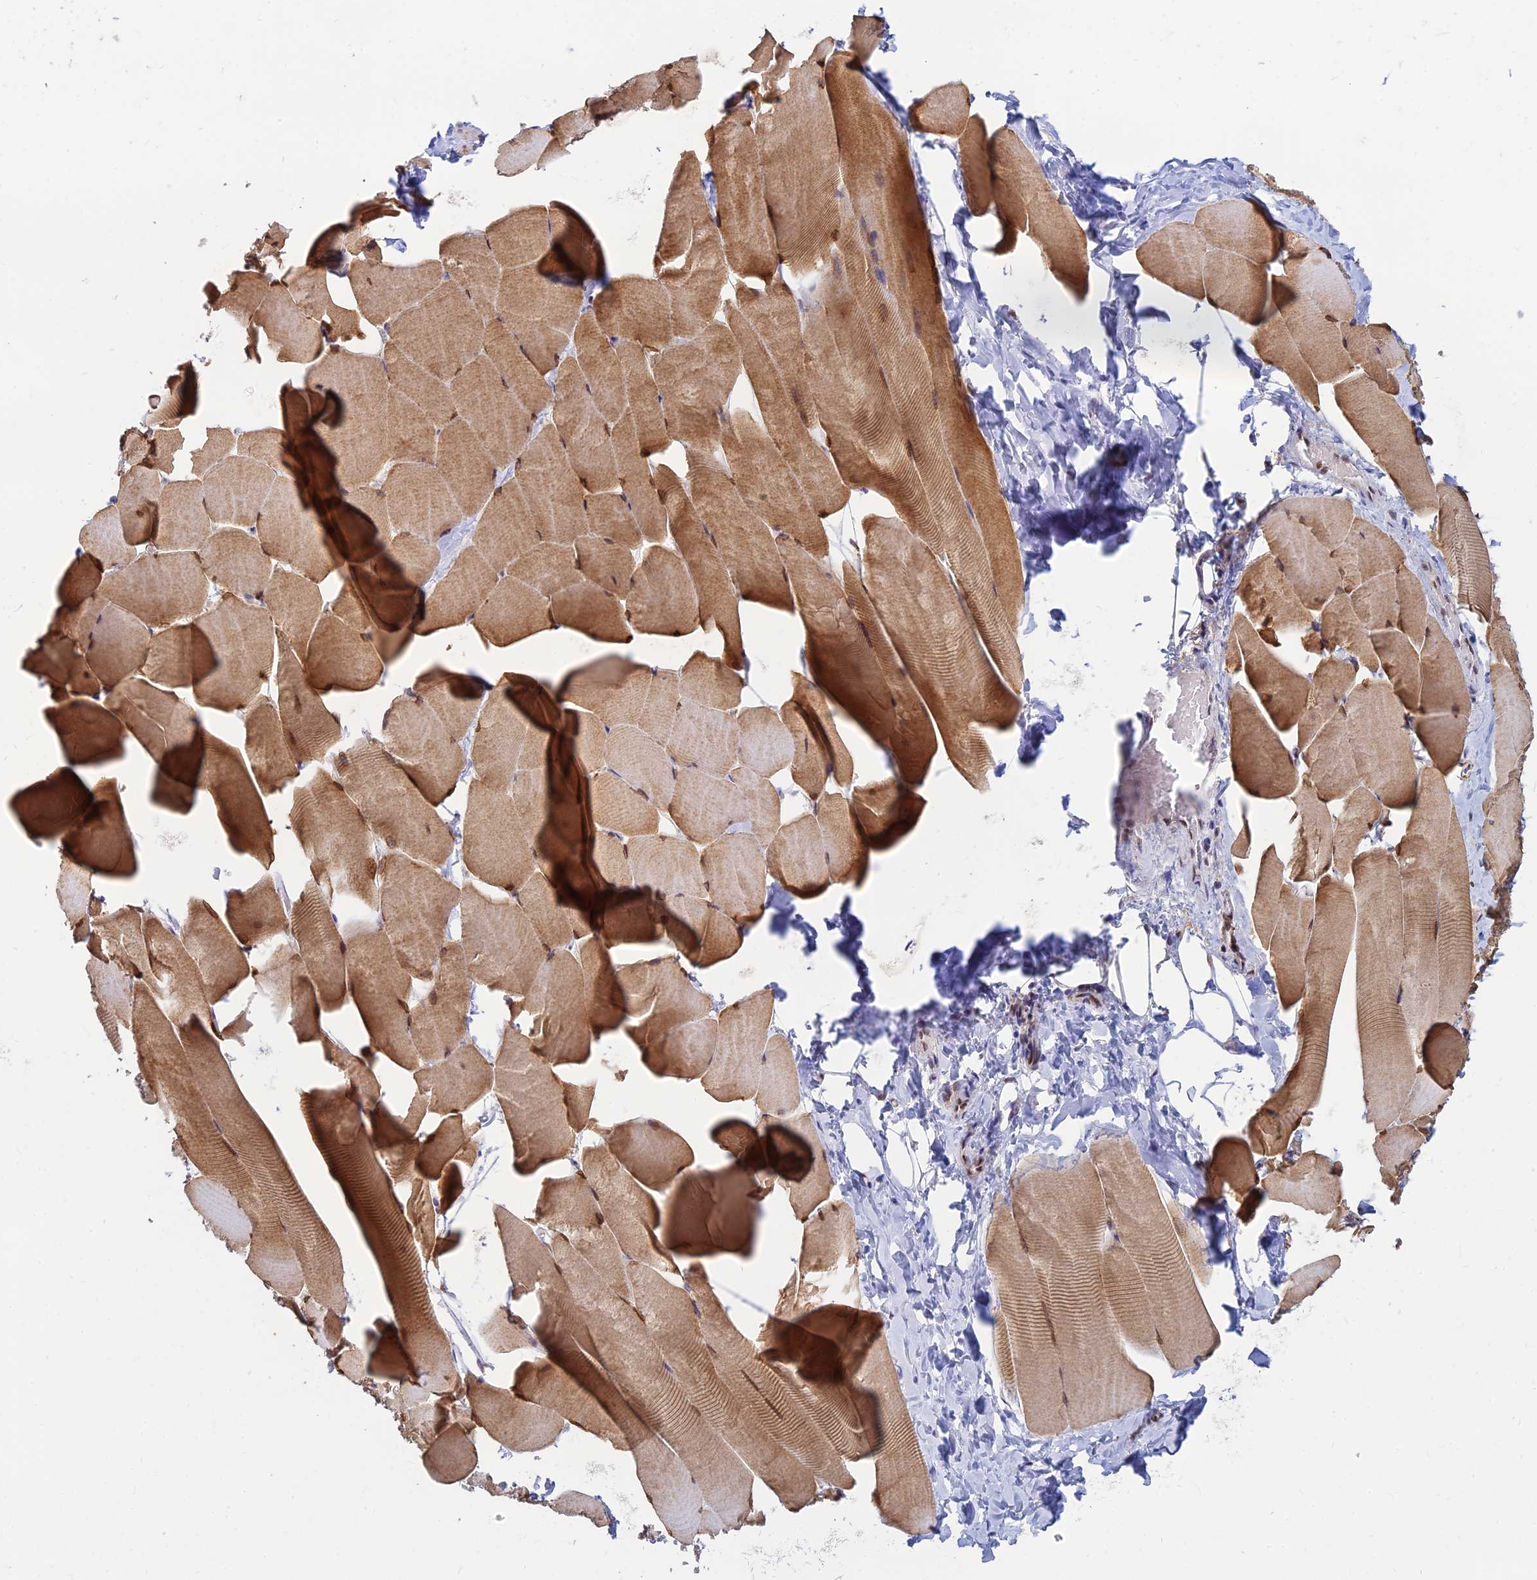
{"staining": {"intensity": "moderate", "quantity": ">75%", "location": "cytoplasmic/membranous,nuclear"}, "tissue": "skeletal muscle", "cell_type": "Myocytes", "image_type": "normal", "snomed": [{"axis": "morphology", "description": "Normal tissue, NOS"}, {"axis": "topography", "description": "Skeletal muscle"}], "caption": "Immunohistochemical staining of benign human skeletal muscle reveals moderate cytoplasmic/membranous,nuclear protein expression in about >75% of myocytes.", "gene": "CLK4", "patient": {"sex": "male", "age": 25}}